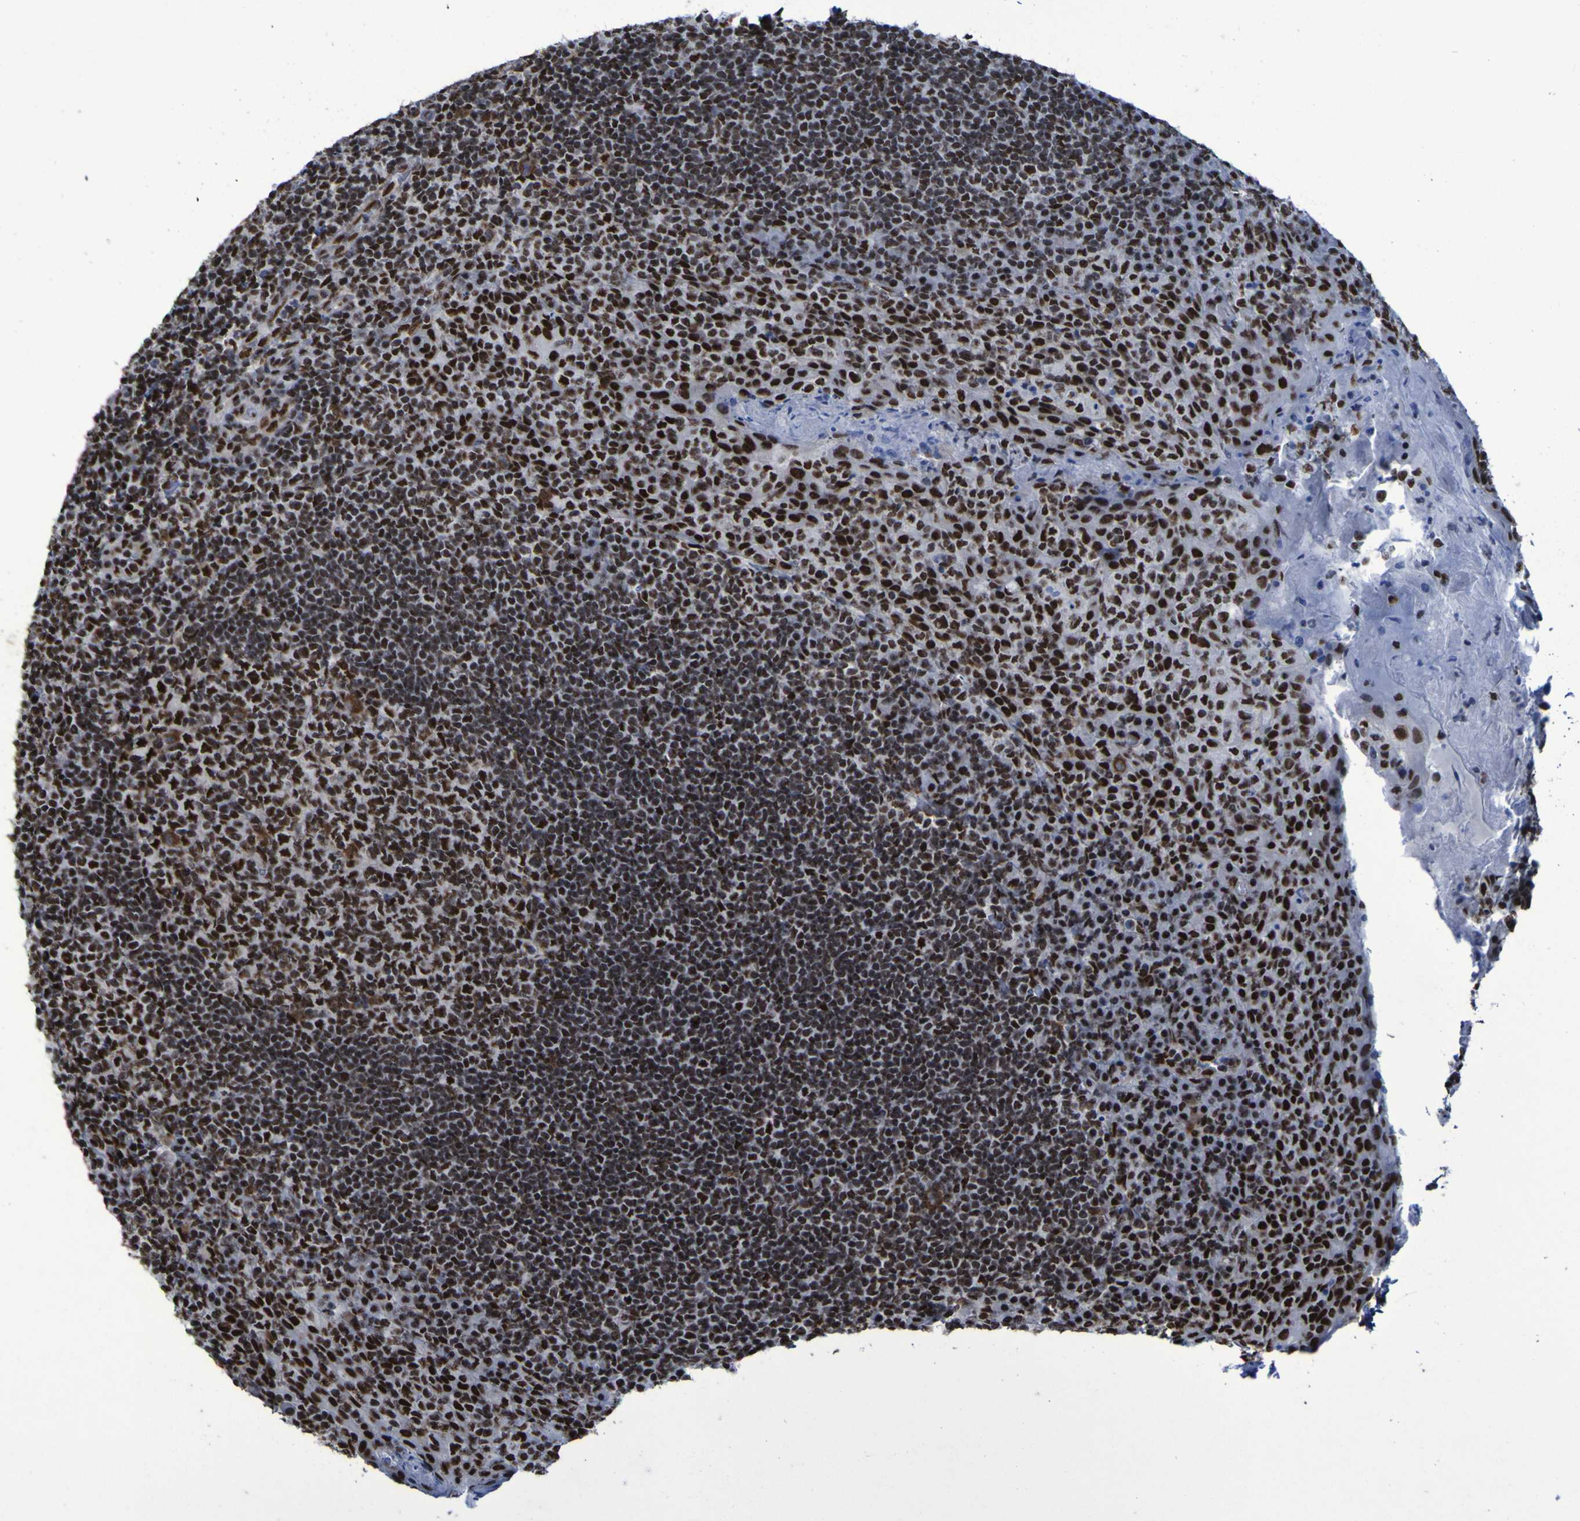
{"staining": {"intensity": "strong", "quantity": ">75%", "location": "nuclear"}, "tissue": "tonsil", "cell_type": "Germinal center cells", "image_type": "normal", "snomed": [{"axis": "morphology", "description": "Normal tissue, NOS"}, {"axis": "topography", "description": "Tonsil"}], "caption": "IHC (DAB) staining of benign human tonsil exhibits strong nuclear protein staining in approximately >75% of germinal center cells.", "gene": "HNRNPR", "patient": {"sex": "male", "age": 17}}